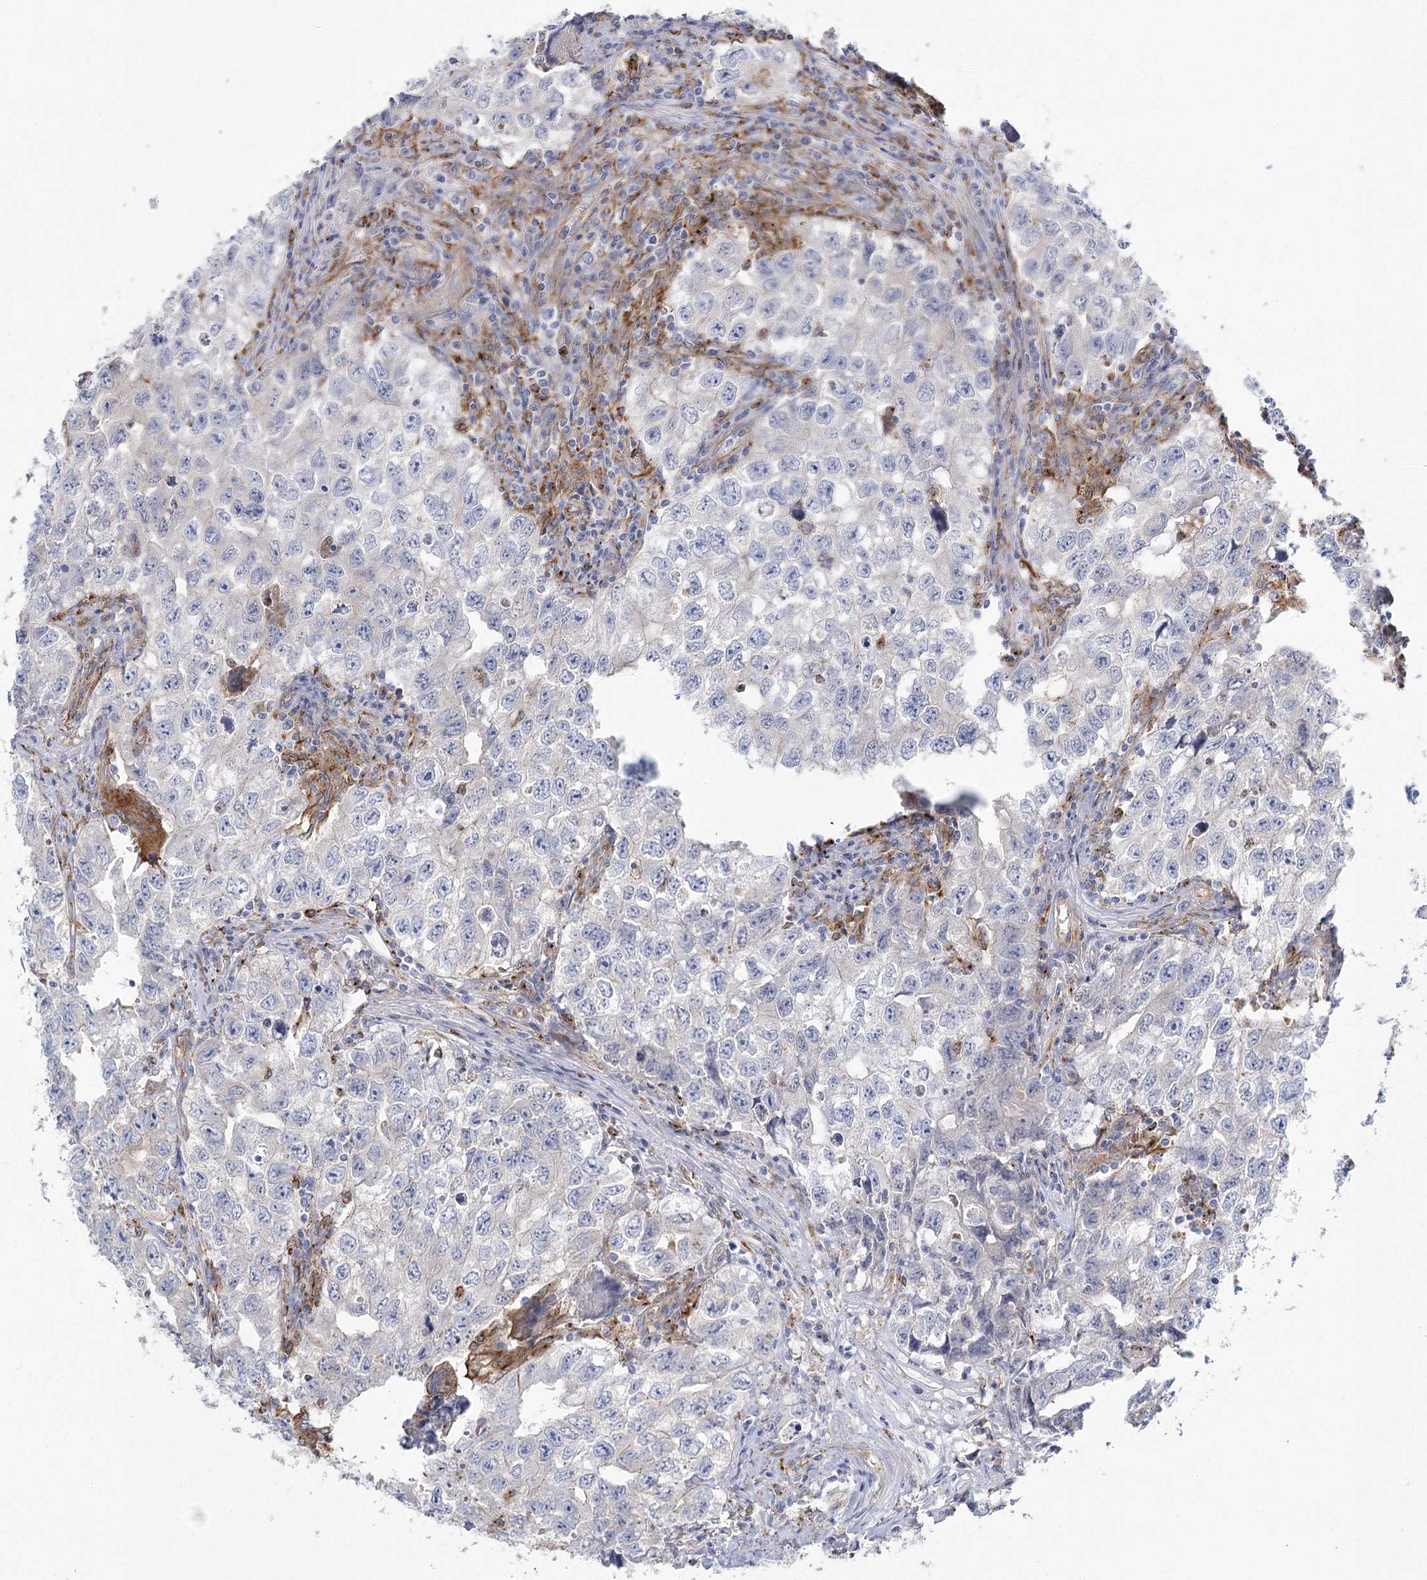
{"staining": {"intensity": "weak", "quantity": "<25%", "location": "cytoplasmic/membranous"}, "tissue": "testis cancer", "cell_type": "Tumor cells", "image_type": "cancer", "snomed": [{"axis": "morphology", "description": "Seminoma, NOS"}, {"axis": "morphology", "description": "Carcinoma, Embryonal, NOS"}, {"axis": "topography", "description": "Testis"}], "caption": "Tumor cells show no significant staining in testis cancer (seminoma). (Brightfield microscopy of DAB immunohistochemistry (IHC) at high magnification).", "gene": "CCDC88A", "patient": {"sex": "male", "age": 43}}